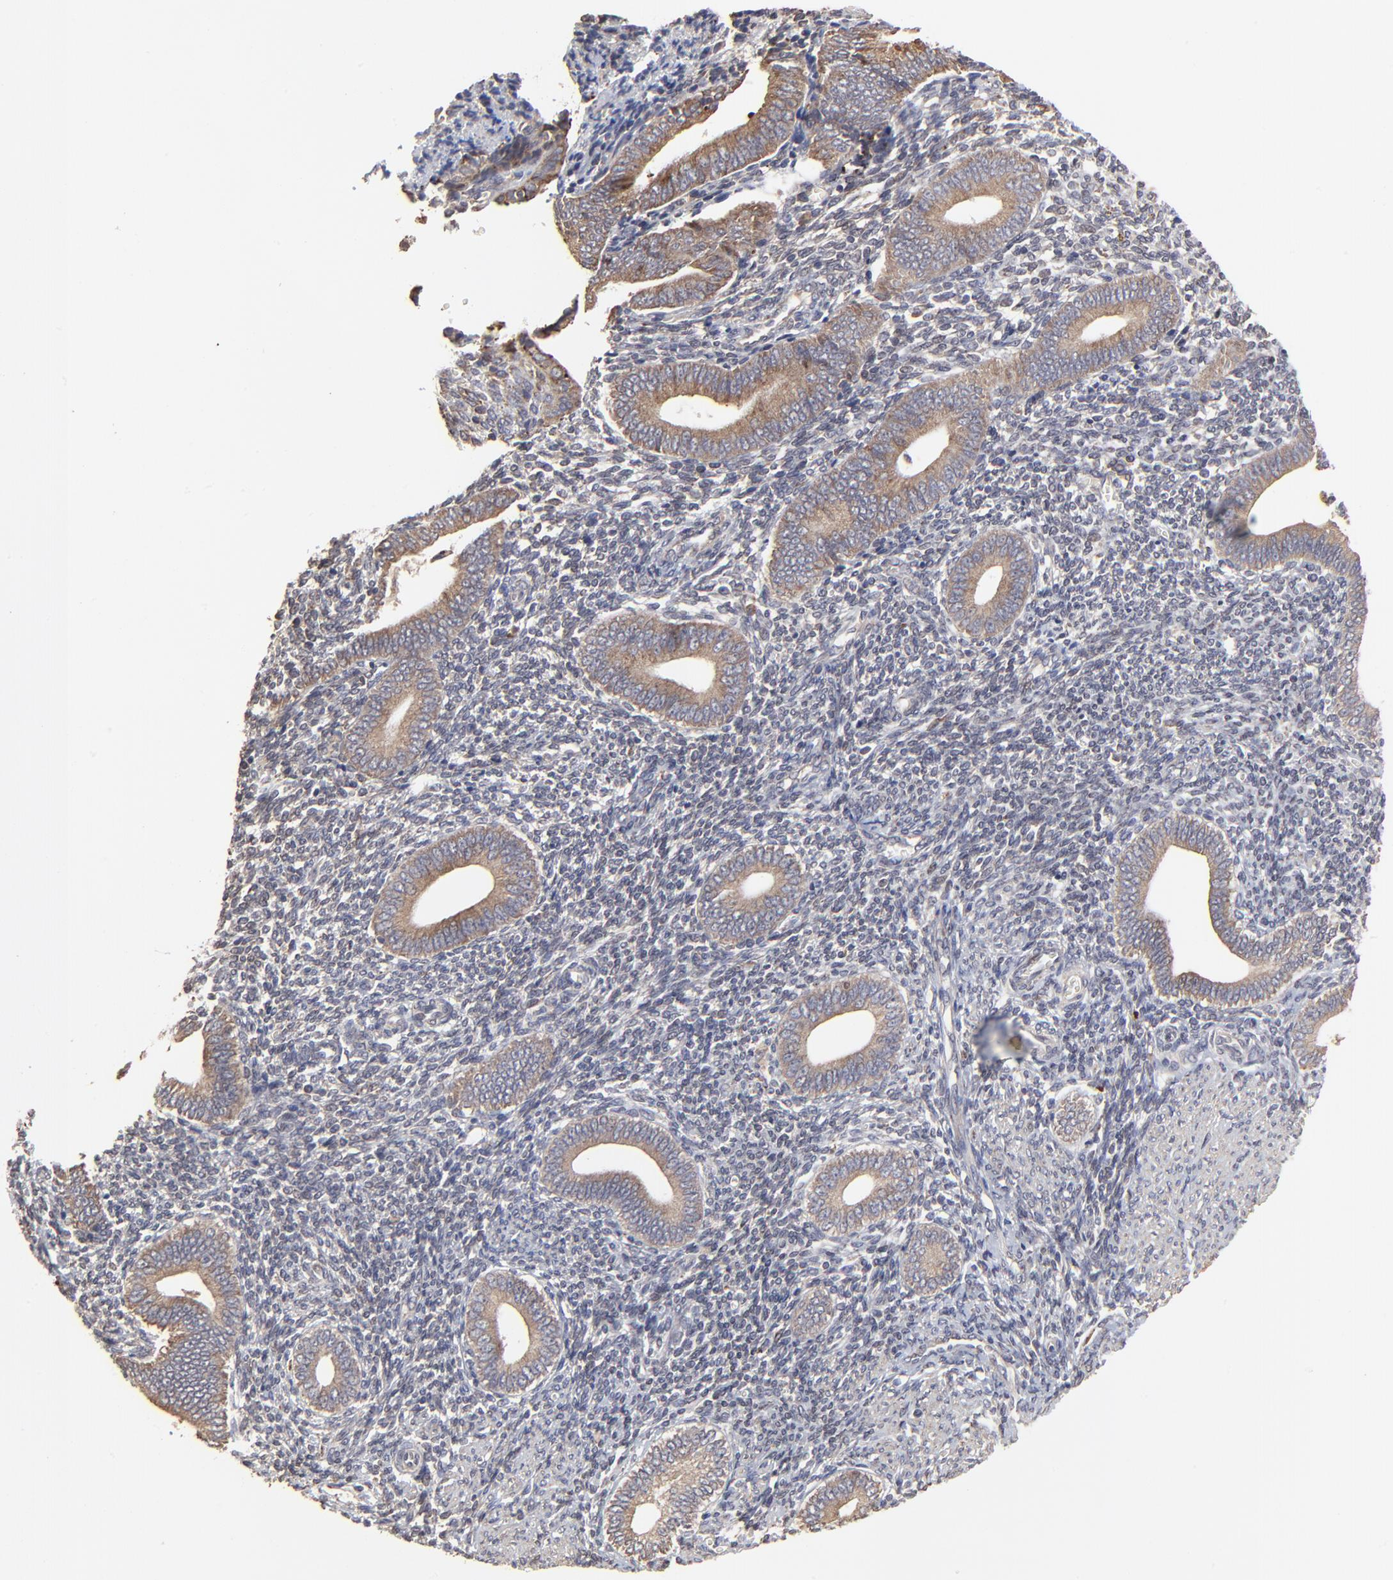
{"staining": {"intensity": "weak", "quantity": "<25%", "location": "cytoplasmic/membranous"}, "tissue": "endometrium", "cell_type": "Cells in endometrial stroma", "image_type": "normal", "snomed": [{"axis": "morphology", "description": "Normal tissue, NOS"}, {"axis": "topography", "description": "Uterus"}, {"axis": "topography", "description": "Endometrium"}], "caption": "High power microscopy micrograph of an immunohistochemistry histopathology image of benign endometrium, revealing no significant positivity in cells in endometrial stroma. The staining was performed using DAB to visualize the protein expression in brown, while the nuclei were stained in blue with hematoxylin (Magnification: 20x).", "gene": "ELP2", "patient": {"sex": "female", "age": 33}}